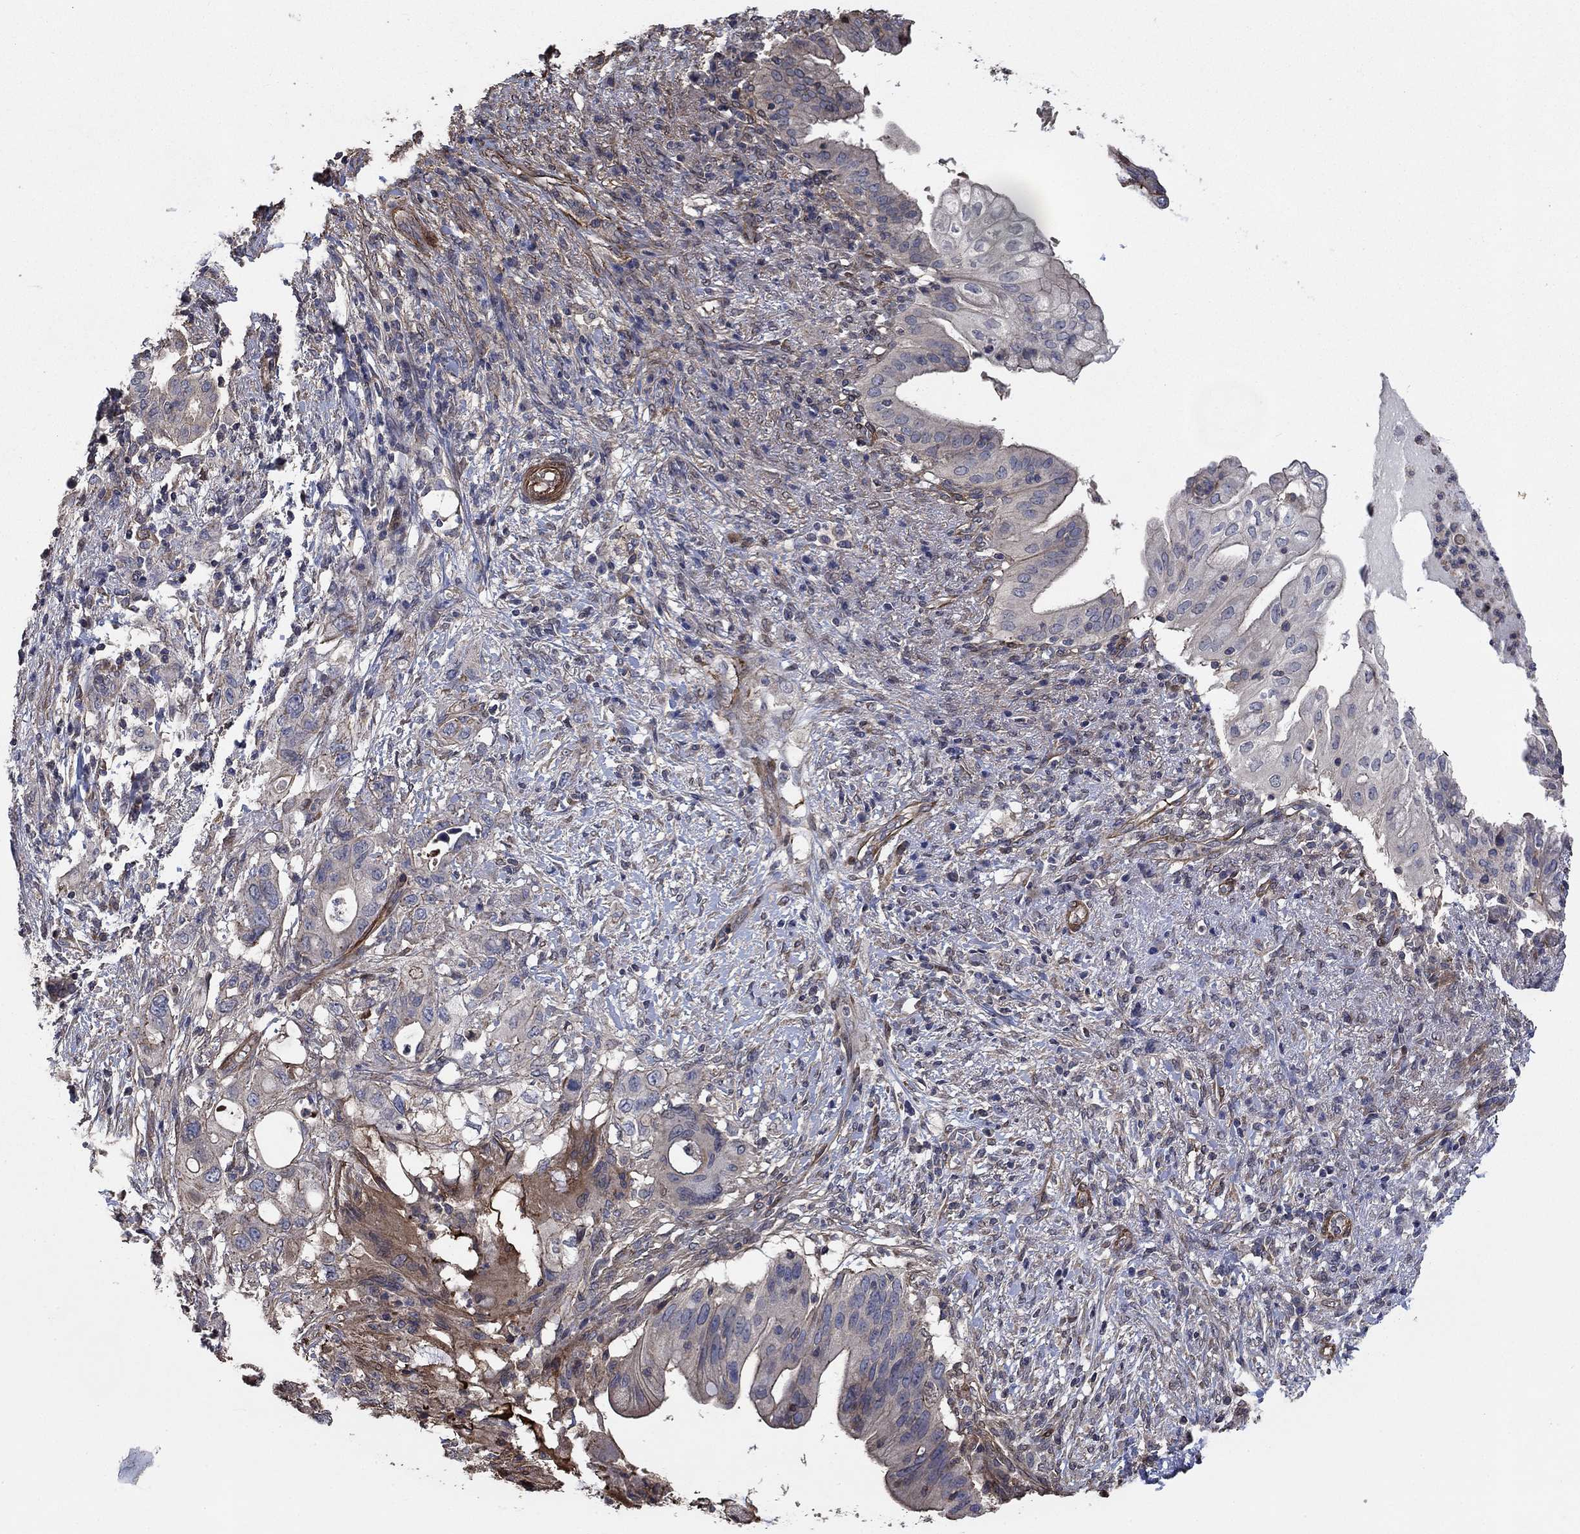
{"staining": {"intensity": "moderate", "quantity": "<25%", "location": "cytoplasmic/membranous"}, "tissue": "pancreatic cancer", "cell_type": "Tumor cells", "image_type": "cancer", "snomed": [{"axis": "morphology", "description": "Adenocarcinoma, NOS"}, {"axis": "topography", "description": "Pancreas"}], "caption": "Protein analysis of pancreatic adenocarcinoma tissue exhibits moderate cytoplasmic/membranous staining in approximately <25% of tumor cells.", "gene": "PDE3A", "patient": {"sex": "female", "age": 72}}